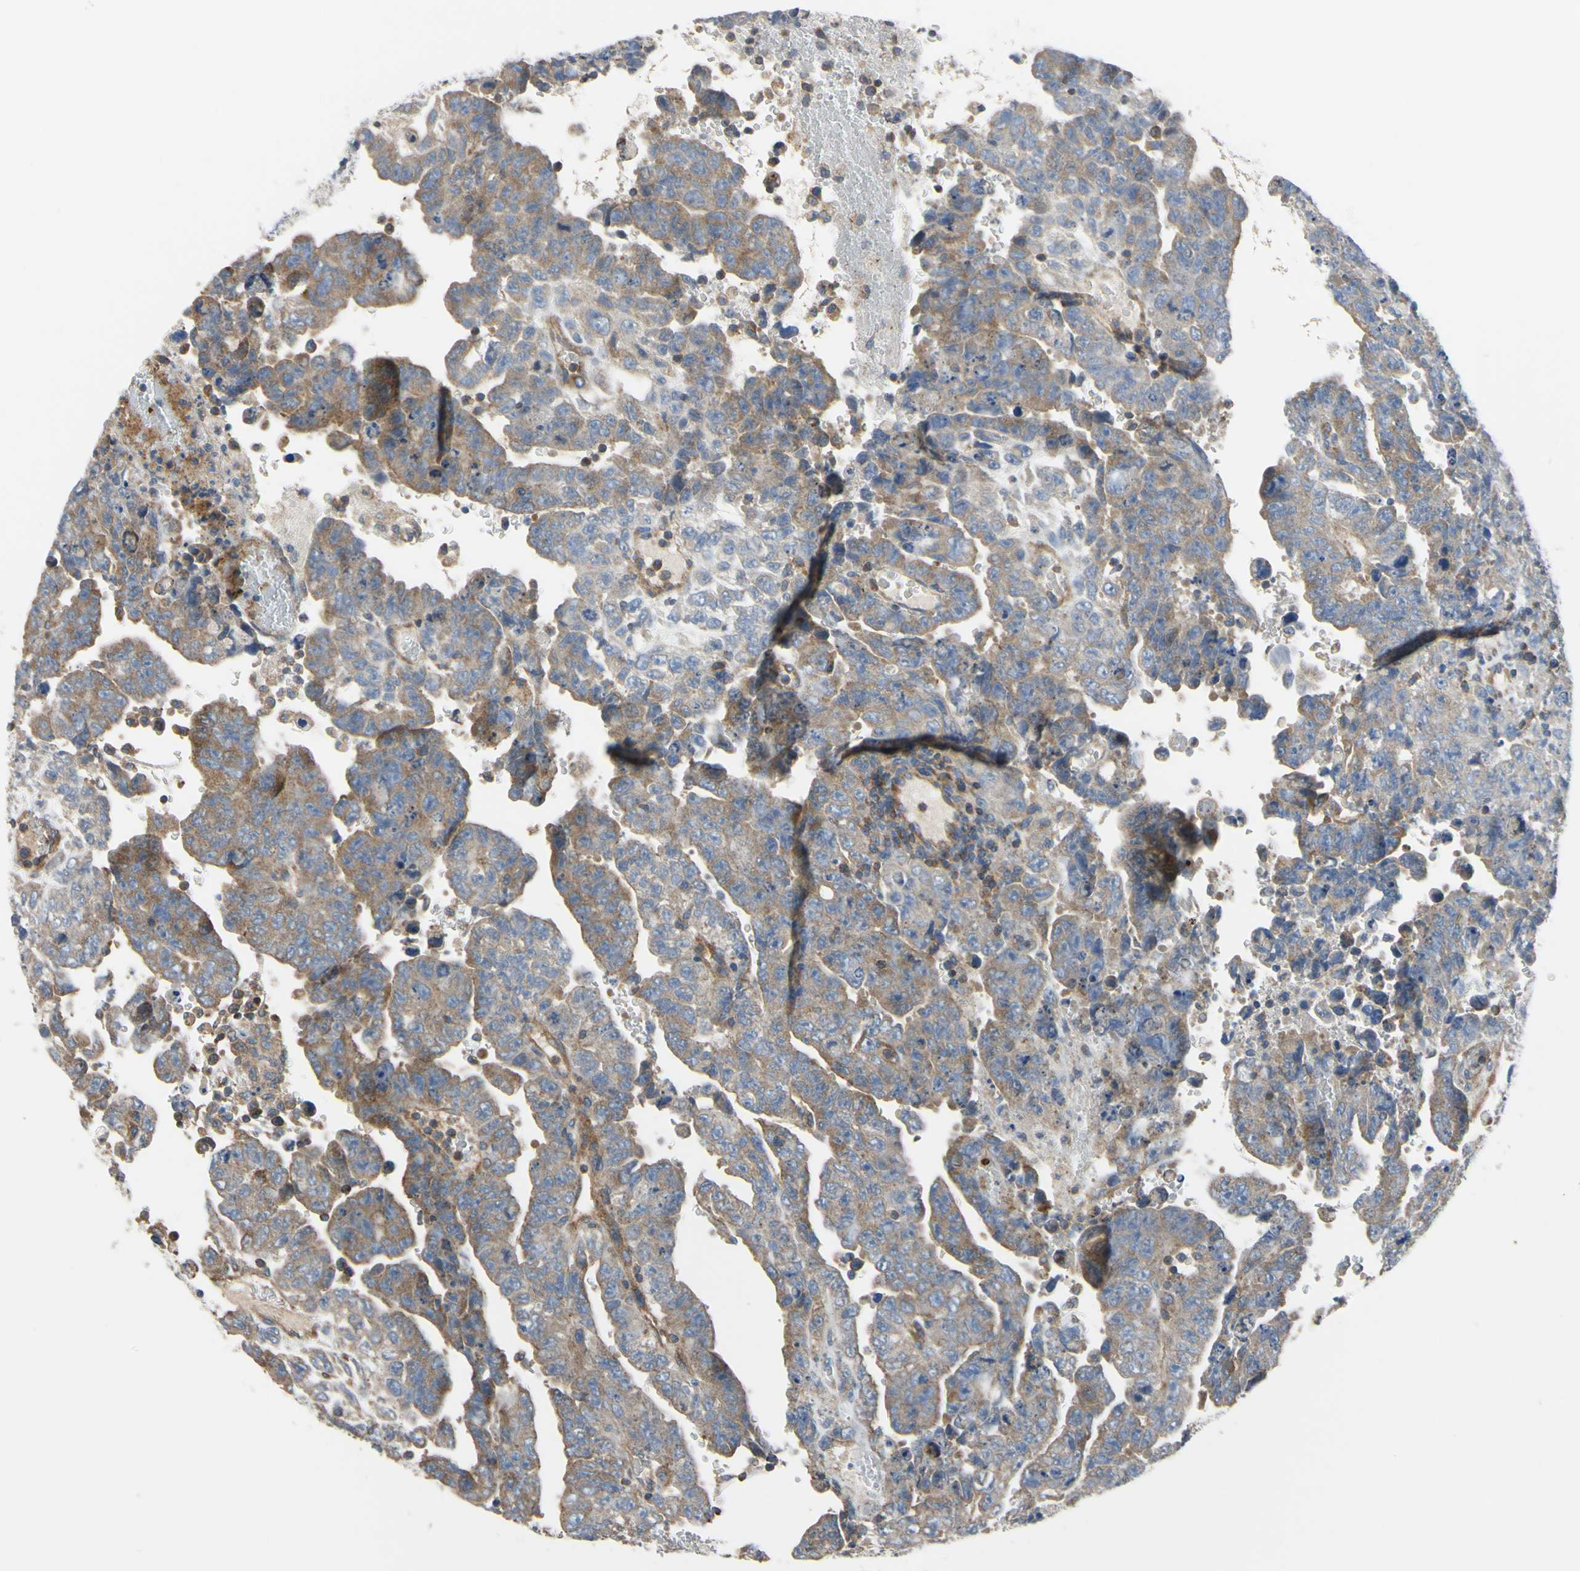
{"staining": {"intensity": "moderate", "quantity": ">75%", "location": "cytoplasmic/membranous"}, "tissue": "testis cancer", "cell_type": "Tumor cells", "image_type": "cancer", "snomed": [{"axis": "morphology", "description": "Carcinoma, Embryonal, NOS"}, {"axis": "topography", "description": "Testis"}], "caption": "Immunohistochemistry (DAB) staining of human testis cancer (embryonal carcinoma) demonstrates moderate cytoplasmic/membranous protein expression in approximately >75% of tumor cells.", "gene": "BECN1", "patient": {"sex": "male", "age": 28}}